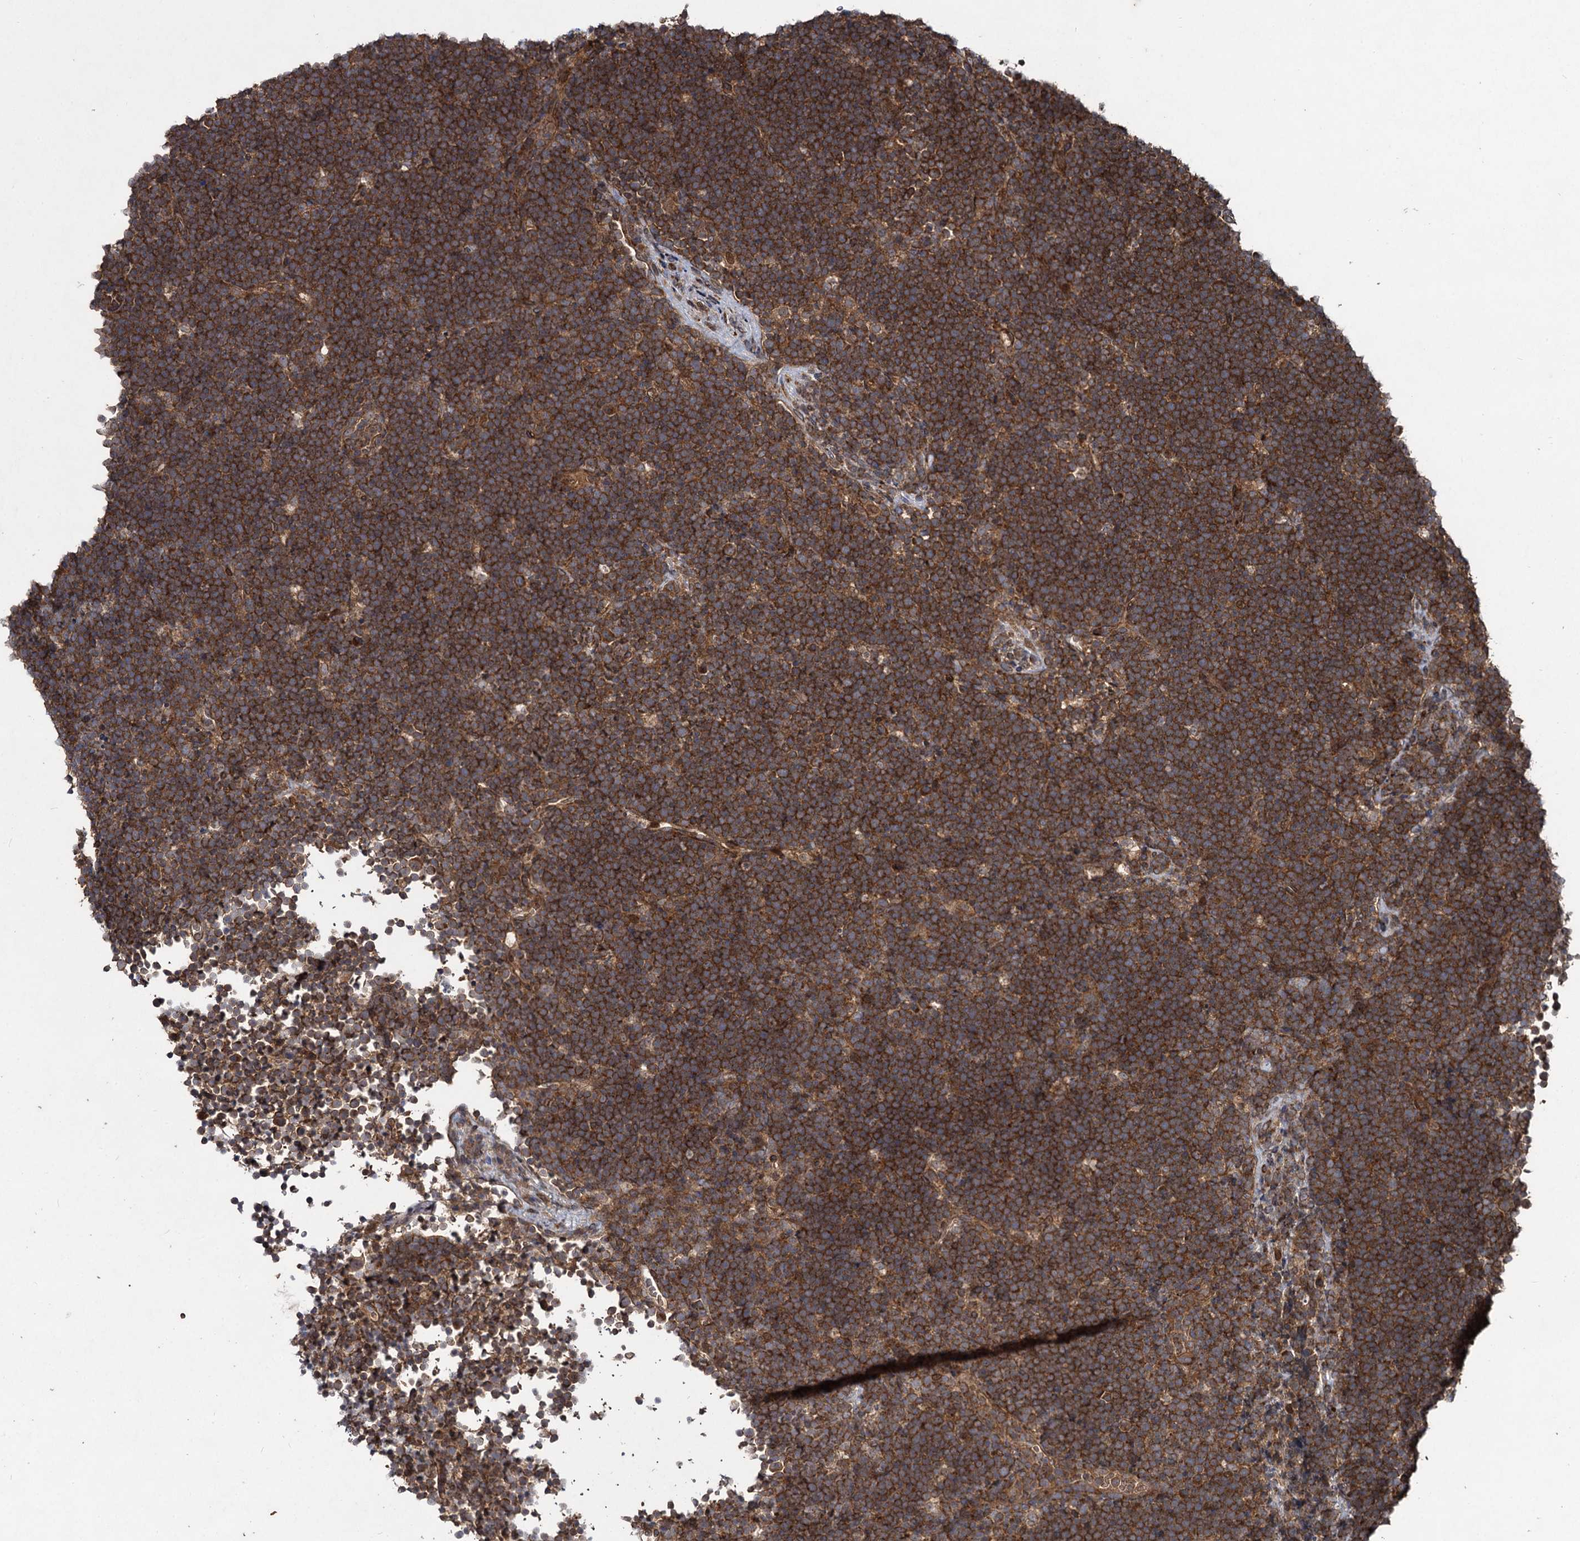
{"staining": {"intensity": "strong", "quantity": ">75%", "location": "cytoplasmic/membranous"}, "tissue": "lymphoma", "cell_type": "Tumor cells", "image_type": "cancer", "snomed": [{"axis": "morphology", "description": "Malignant lymphoma, non-Hodgkin's type, High grade"}, {"axis": "topography", "description": "Lymph node"}], "caption": "A photomicrograph of lymphoma stained for a protein exhibits strong cytoplasmic/membranous brown staining in tumor cells. Nuclei are stained in blue.", "gene": "DCP1B", "patient": {"sex": "male", "age": 13}}